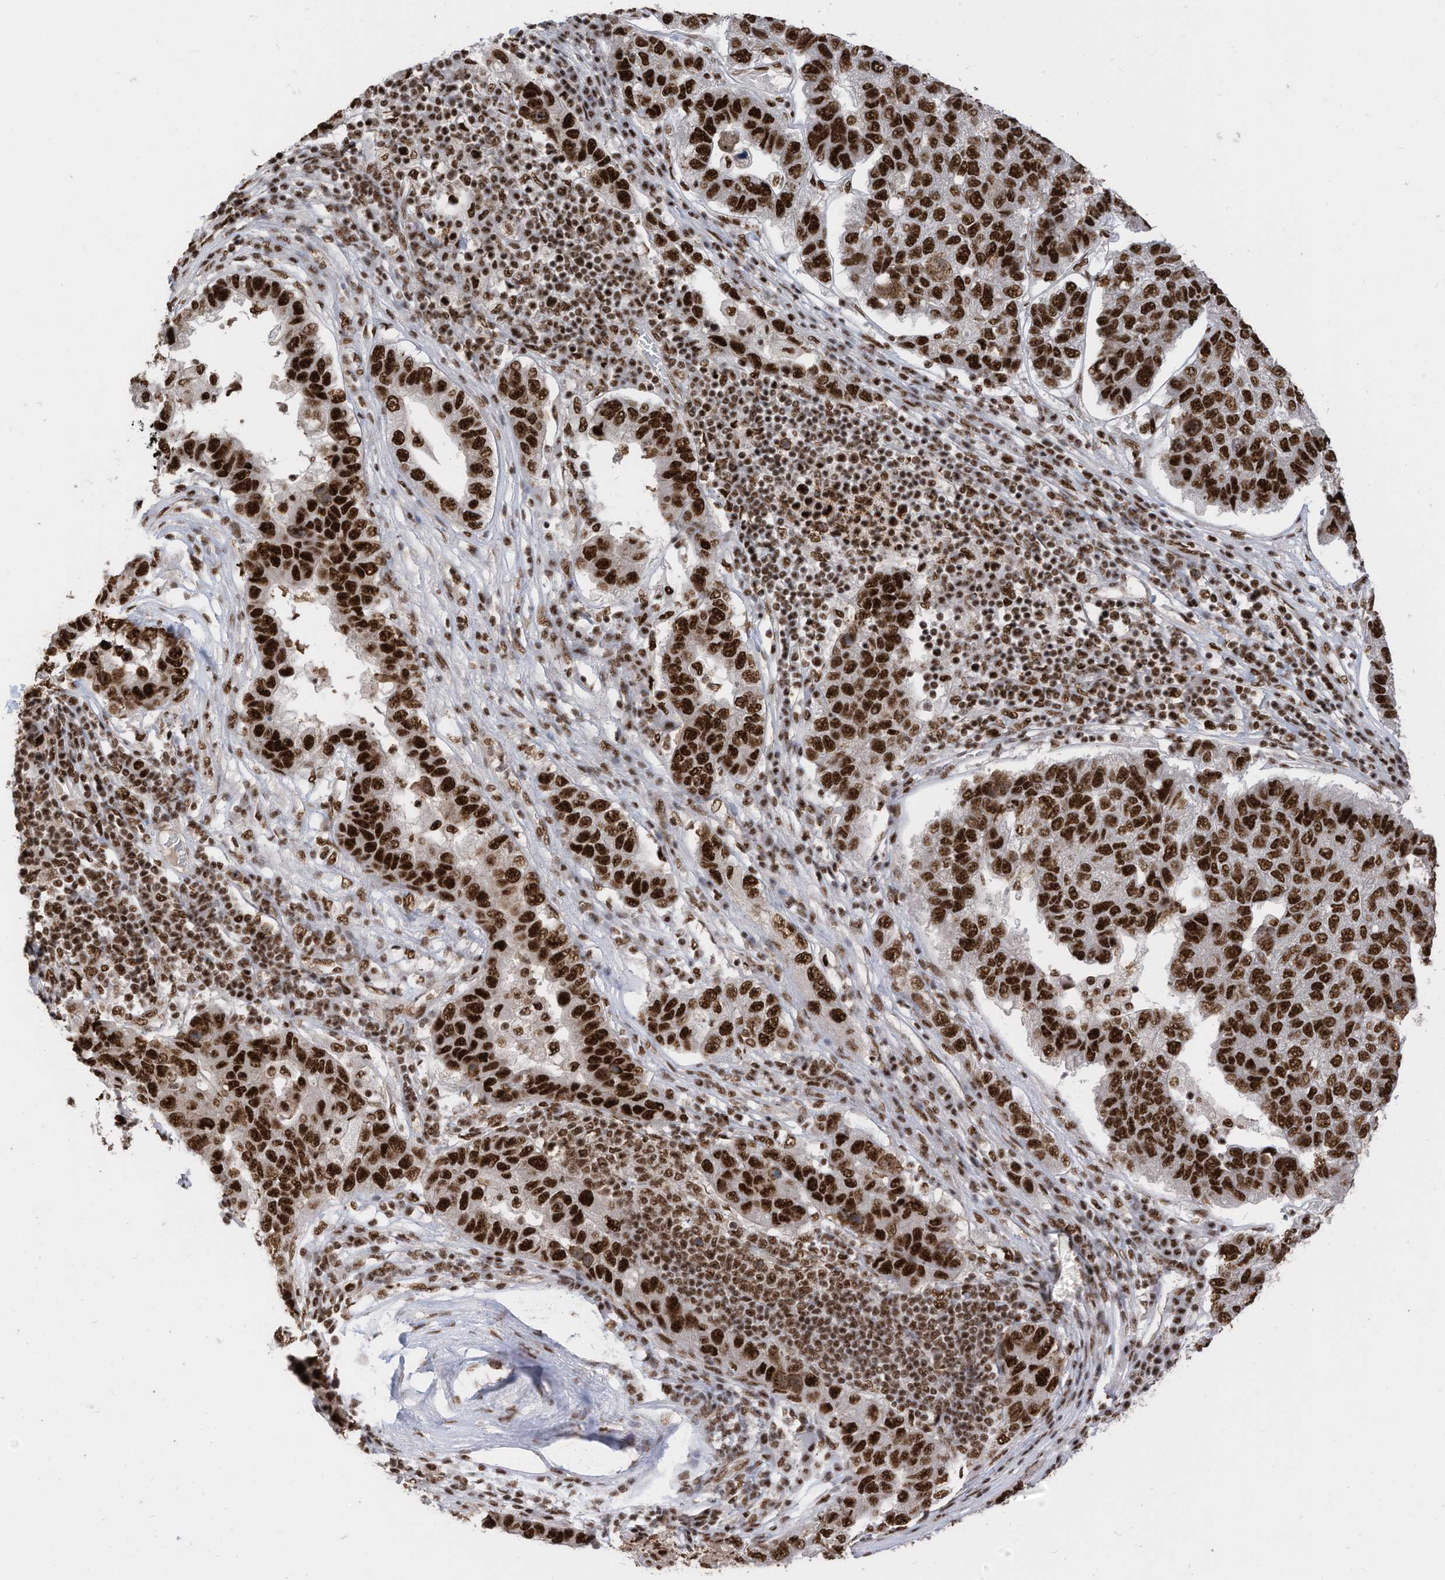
{"staining": {"intensity": "strong", "quantity": ">75%", "location": "nuclear"}, "tissue": "pancreatic cancer", "cell_type": "Tumor cells", "image_type": "cancer", "snomed": [{"axis": "morphology", "description": "Adenocarcinoma, NOS"}, {"axis": "topography", "description": "Pancreas"}], "caption": "Immunohistochemistry staining of pancreatic adenocarcinoma, which shows high levels of strong nuclear positivity in approximately >75% of tumor cells indicating strong nuclear protein positivity. The staining was performed using DAB (brown) for protein detection and nuclei were counterstained in hematoxylin (blue).", "gene": "SF3A3", "patient": {"sex": "female", "age": 61}}